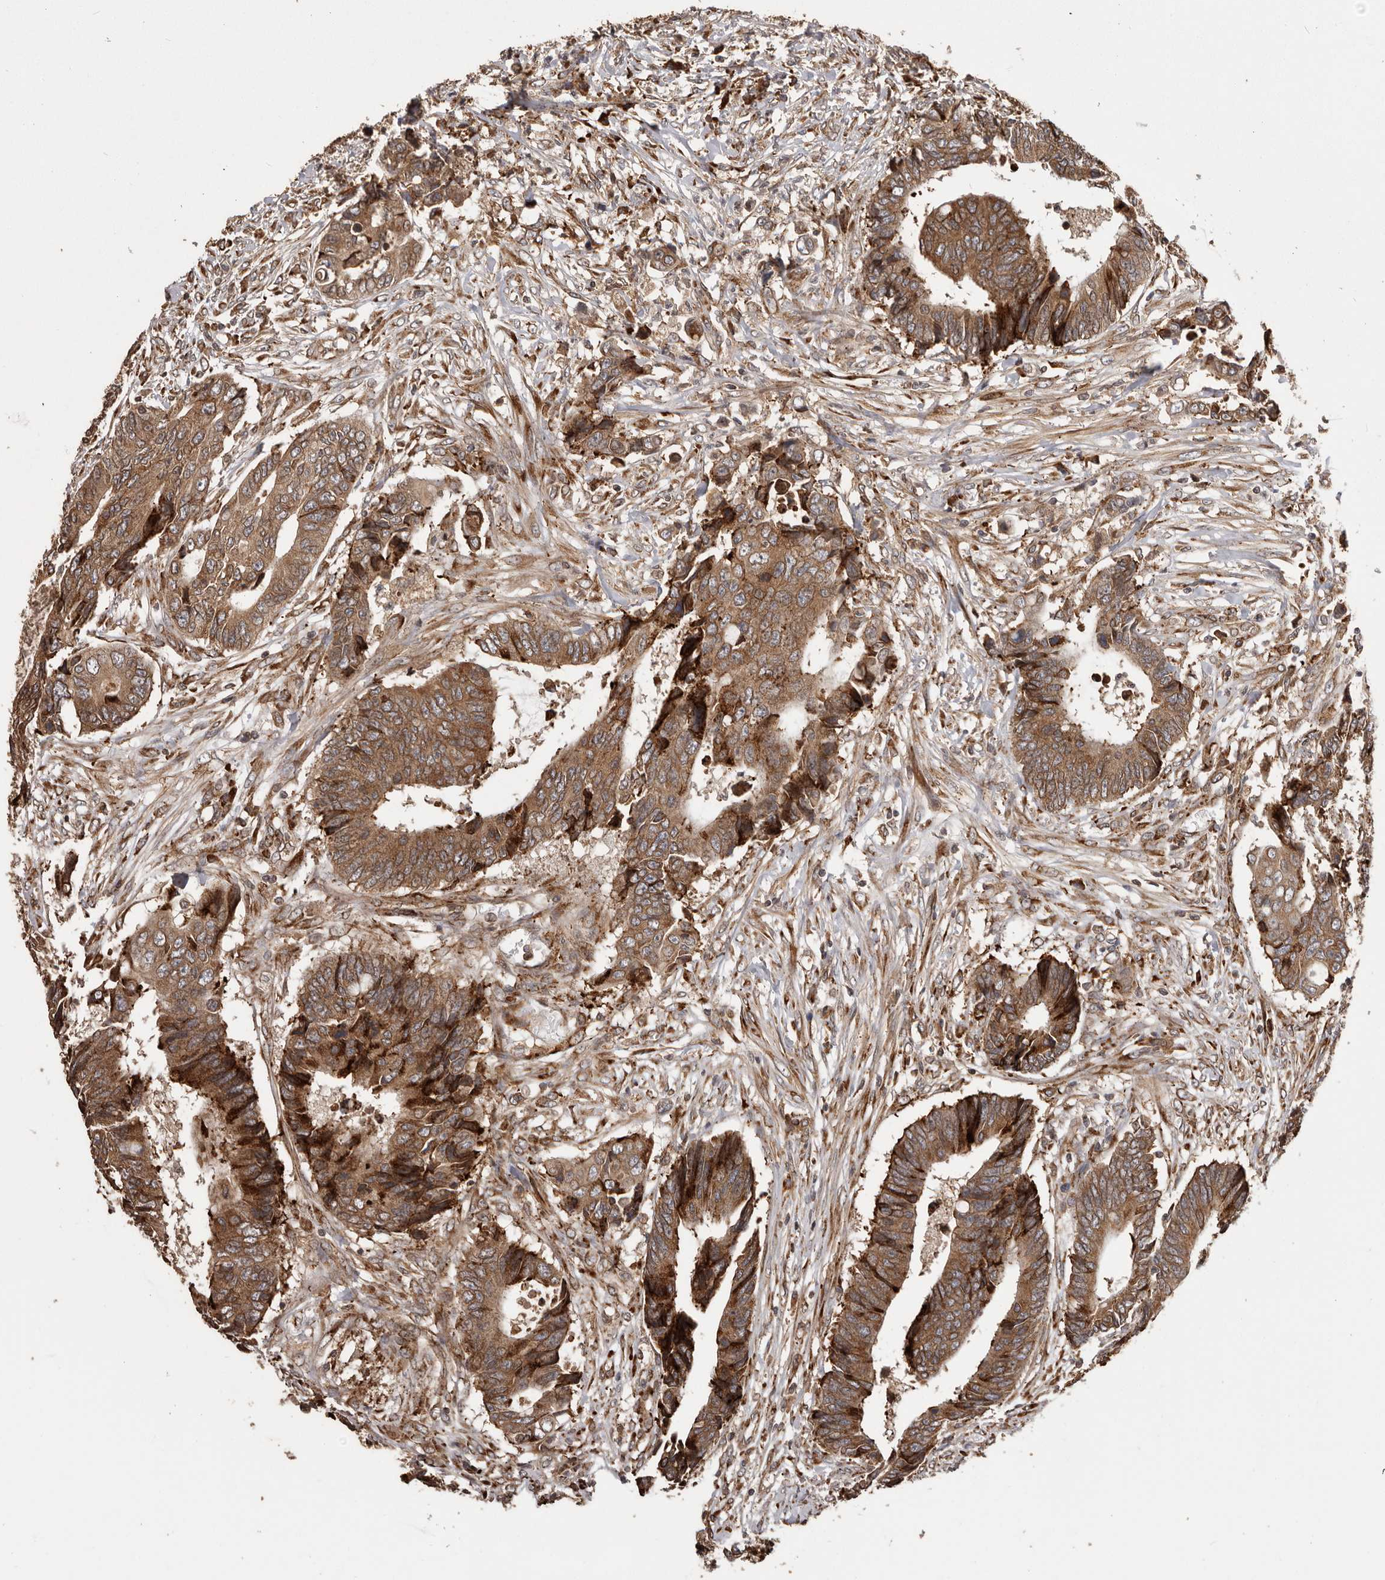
{"staining": {"intensity": "strong", "quantity": ">75%", "location": "cytoplasmic/membranous"}, "tissue": "colorectal cancer", "cell_type": "Tumor cells", "image_type": "cancer", "snomed": [{"axis": "morphology", "description": "Adenocarcinoma, NOS"}, {"axis": "topography", "description": "Rectum"}], "caption": "Brown immunohistochemical staining in human colorectal cancer (adenocarcinoma) exhibits strong cytoplasmic/membranous expression in approximately >75% of tumor cells.", "gene": "NUP43", "patient": {"sex": "male", "age": 84}}